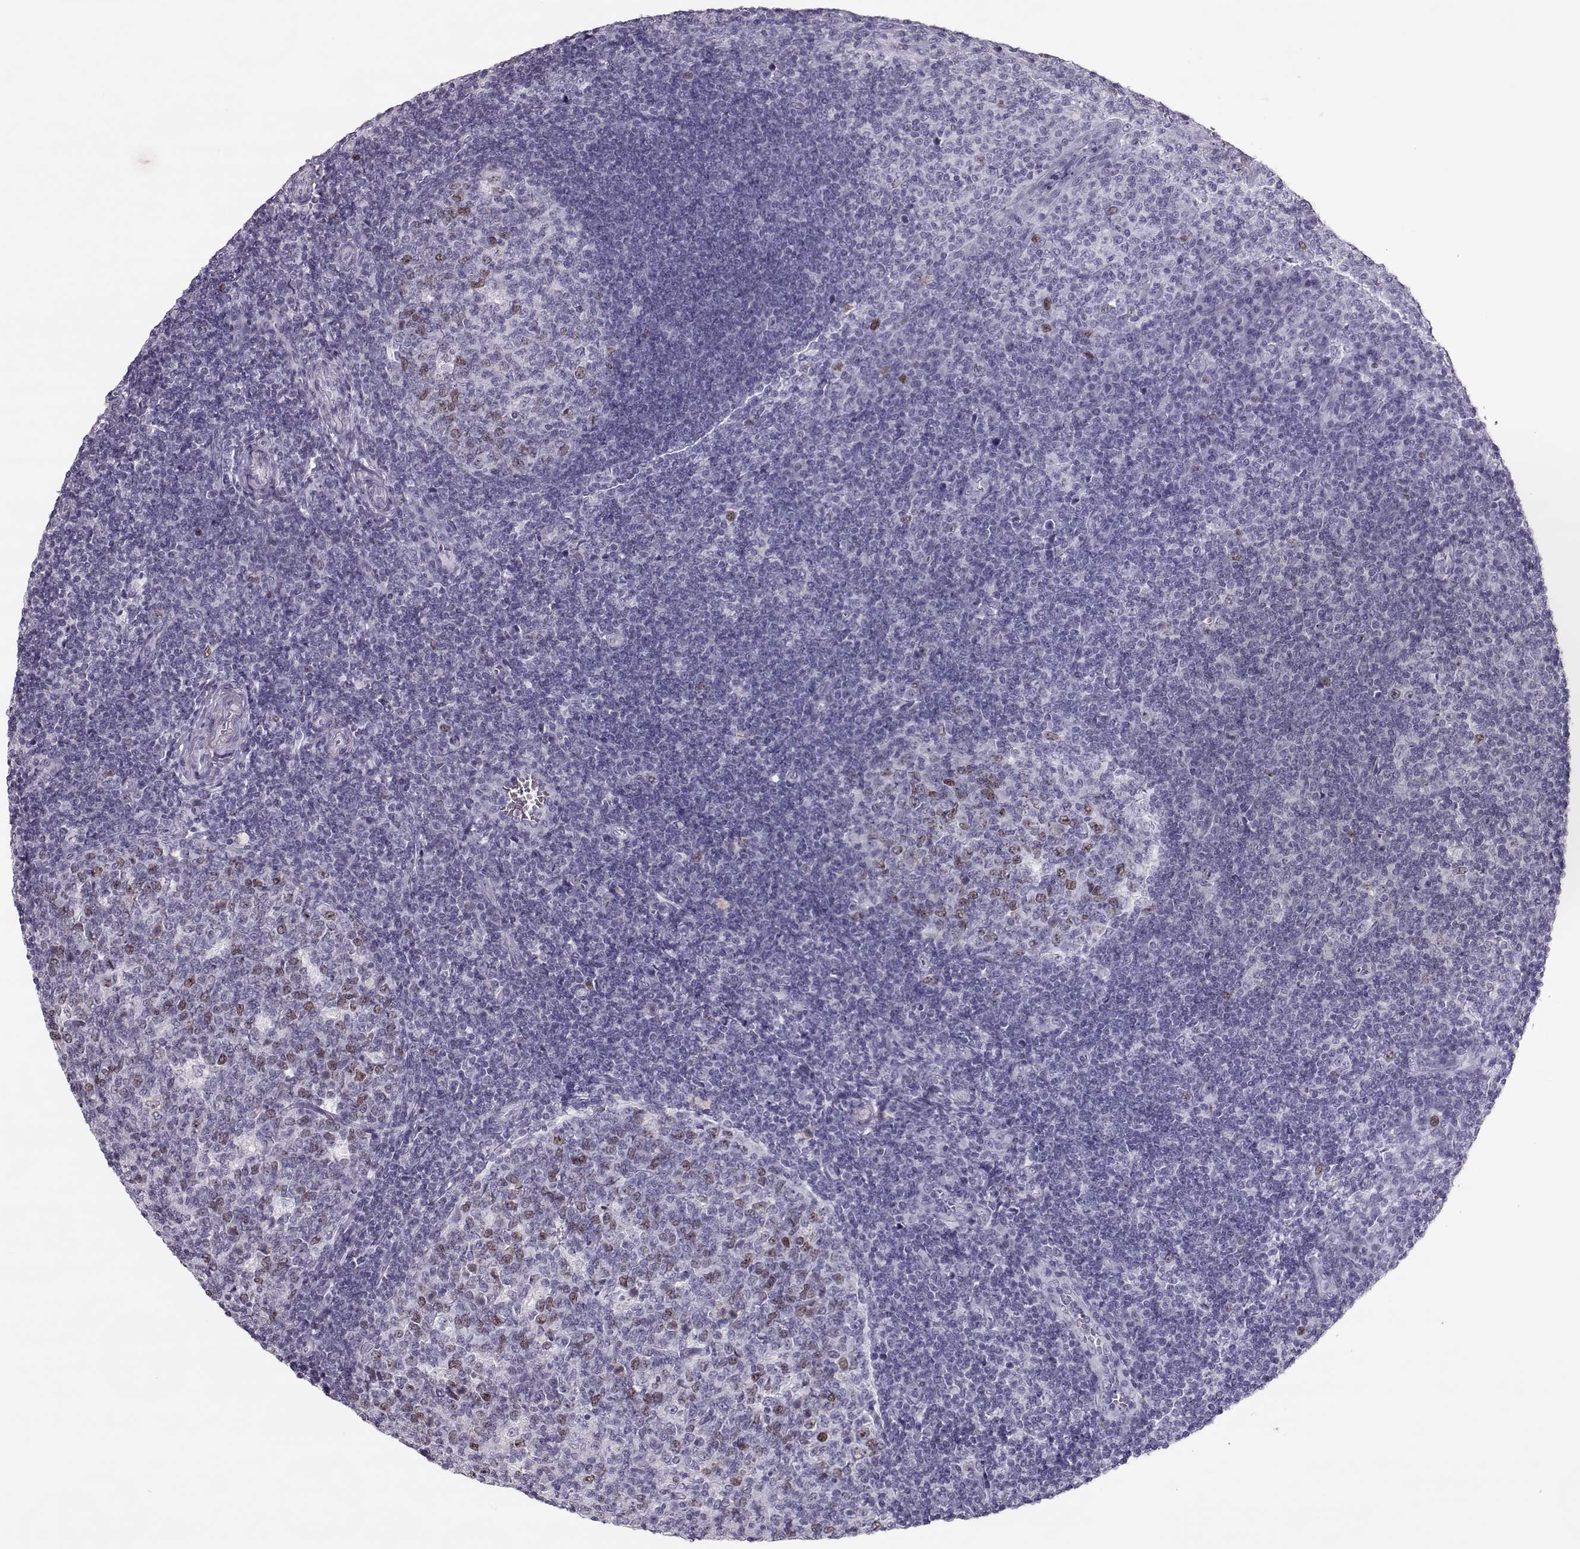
{"staining": {"intensity": "moderate", "quantity": "<25%", "location": "nuclear"}, "tissue": "tonsil", "cell_type": "Germinal center cells", "image_type": "normal", "snomed": [{"axis": "morphology", "description": "Normal tissue, NOS"}, {"axis": "topography", "description": "Tonsil"}], "caption": "Immunohistochemical staining of normal human tonsil shows low levels of moderate nuclear expression in approximately <25% of germinal center cells.", "gene": "SGO1", "patient": {"sex": "female", "age": 12}}